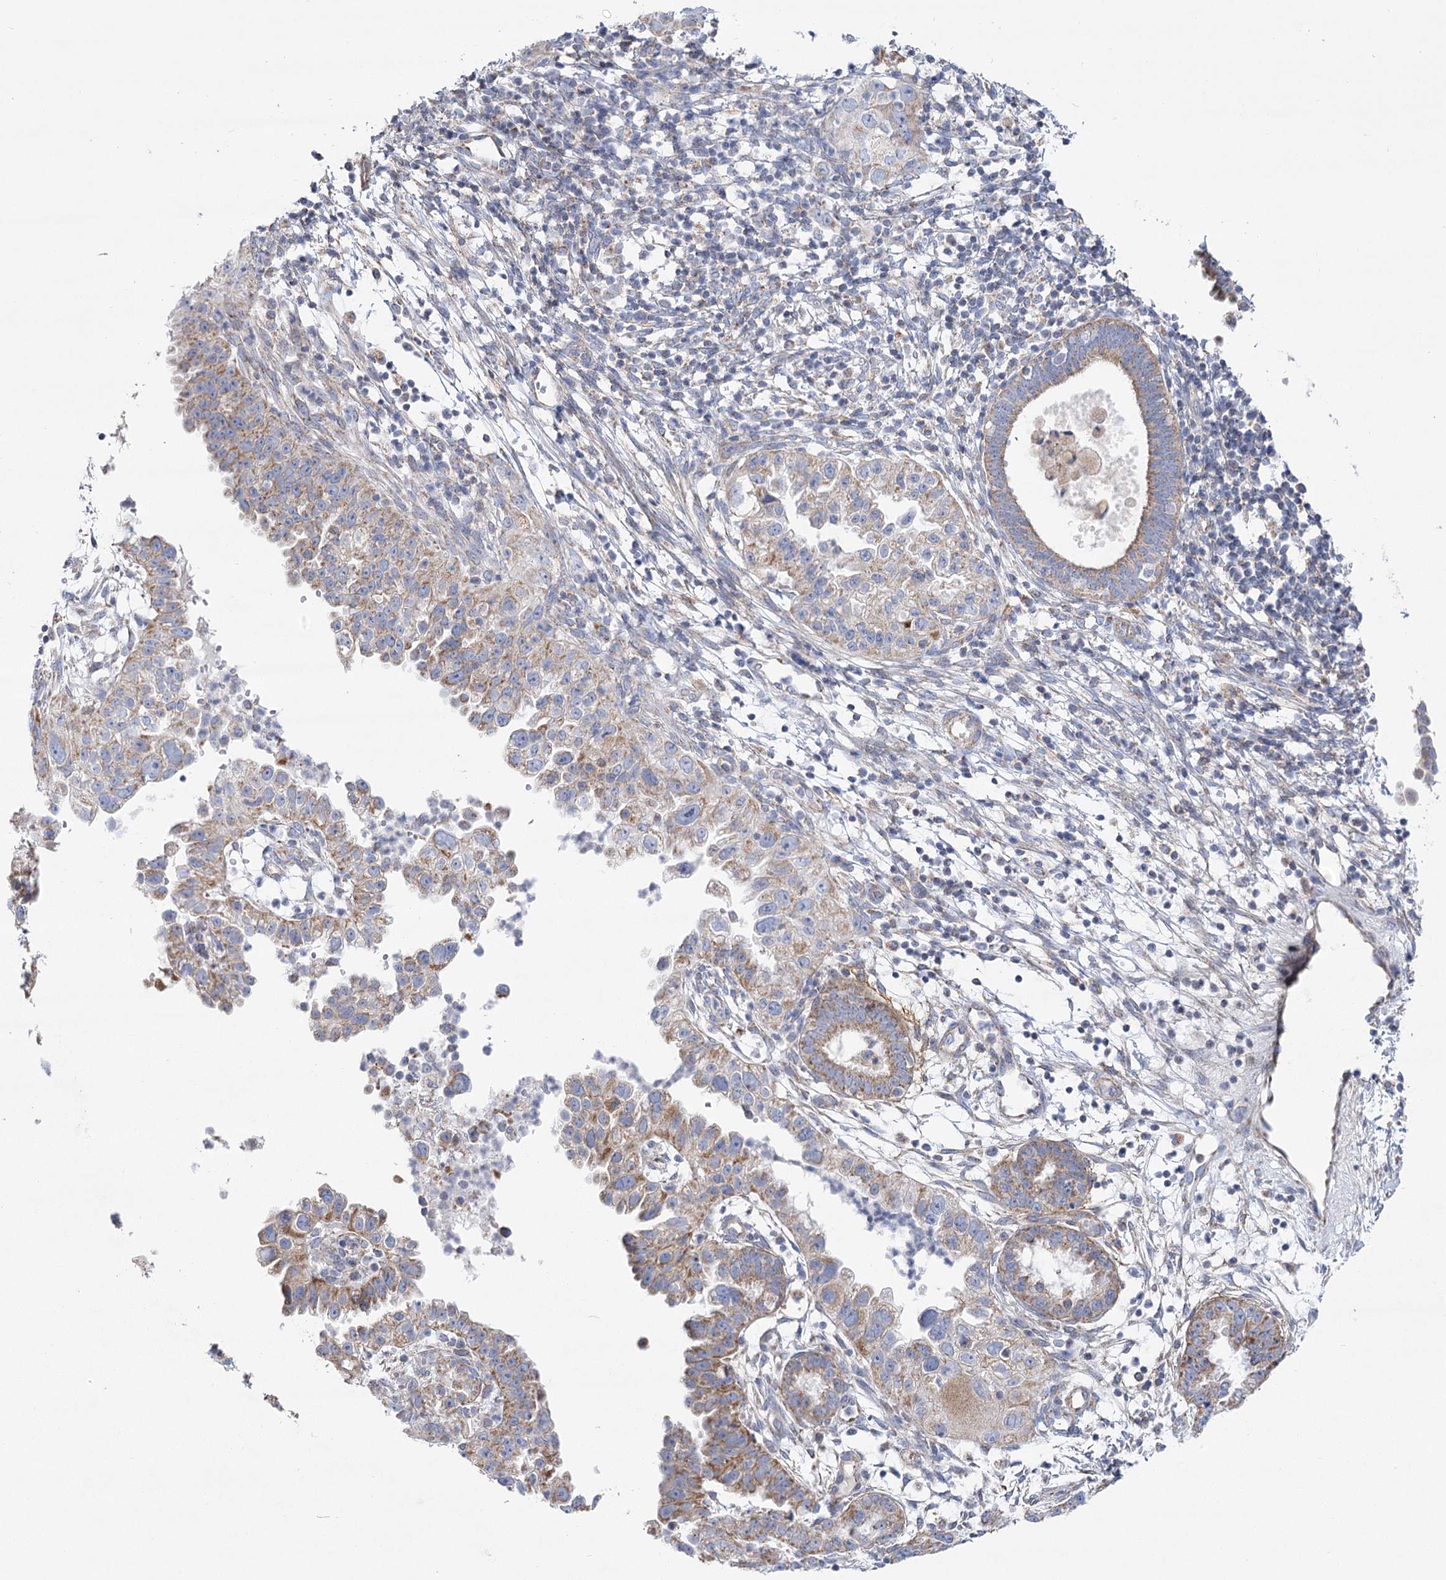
{"staining": {"intensity": "moderate", "quantity": "25%-75%", "location": "cytoplasmic/membranous"}, "tissue": "endometrial cancer", "cell_type": "Tumor cells", "image_type": "cancer", "snomed": [{"axis": "morphology", "description": "Adenocarcinoma, NOS"}, {"axis": "topography", "description": "Endometrium"}], "caption": "A histopathology image showing moderate cytoplasmic/membranous positivity in about 25%-75% of tumor cells in adenocarcinoma (endometrial), as visualized by brown immunohistochemical staining.", "gene": "SNX7", "patient": {"sex": "female", "age": 85}}